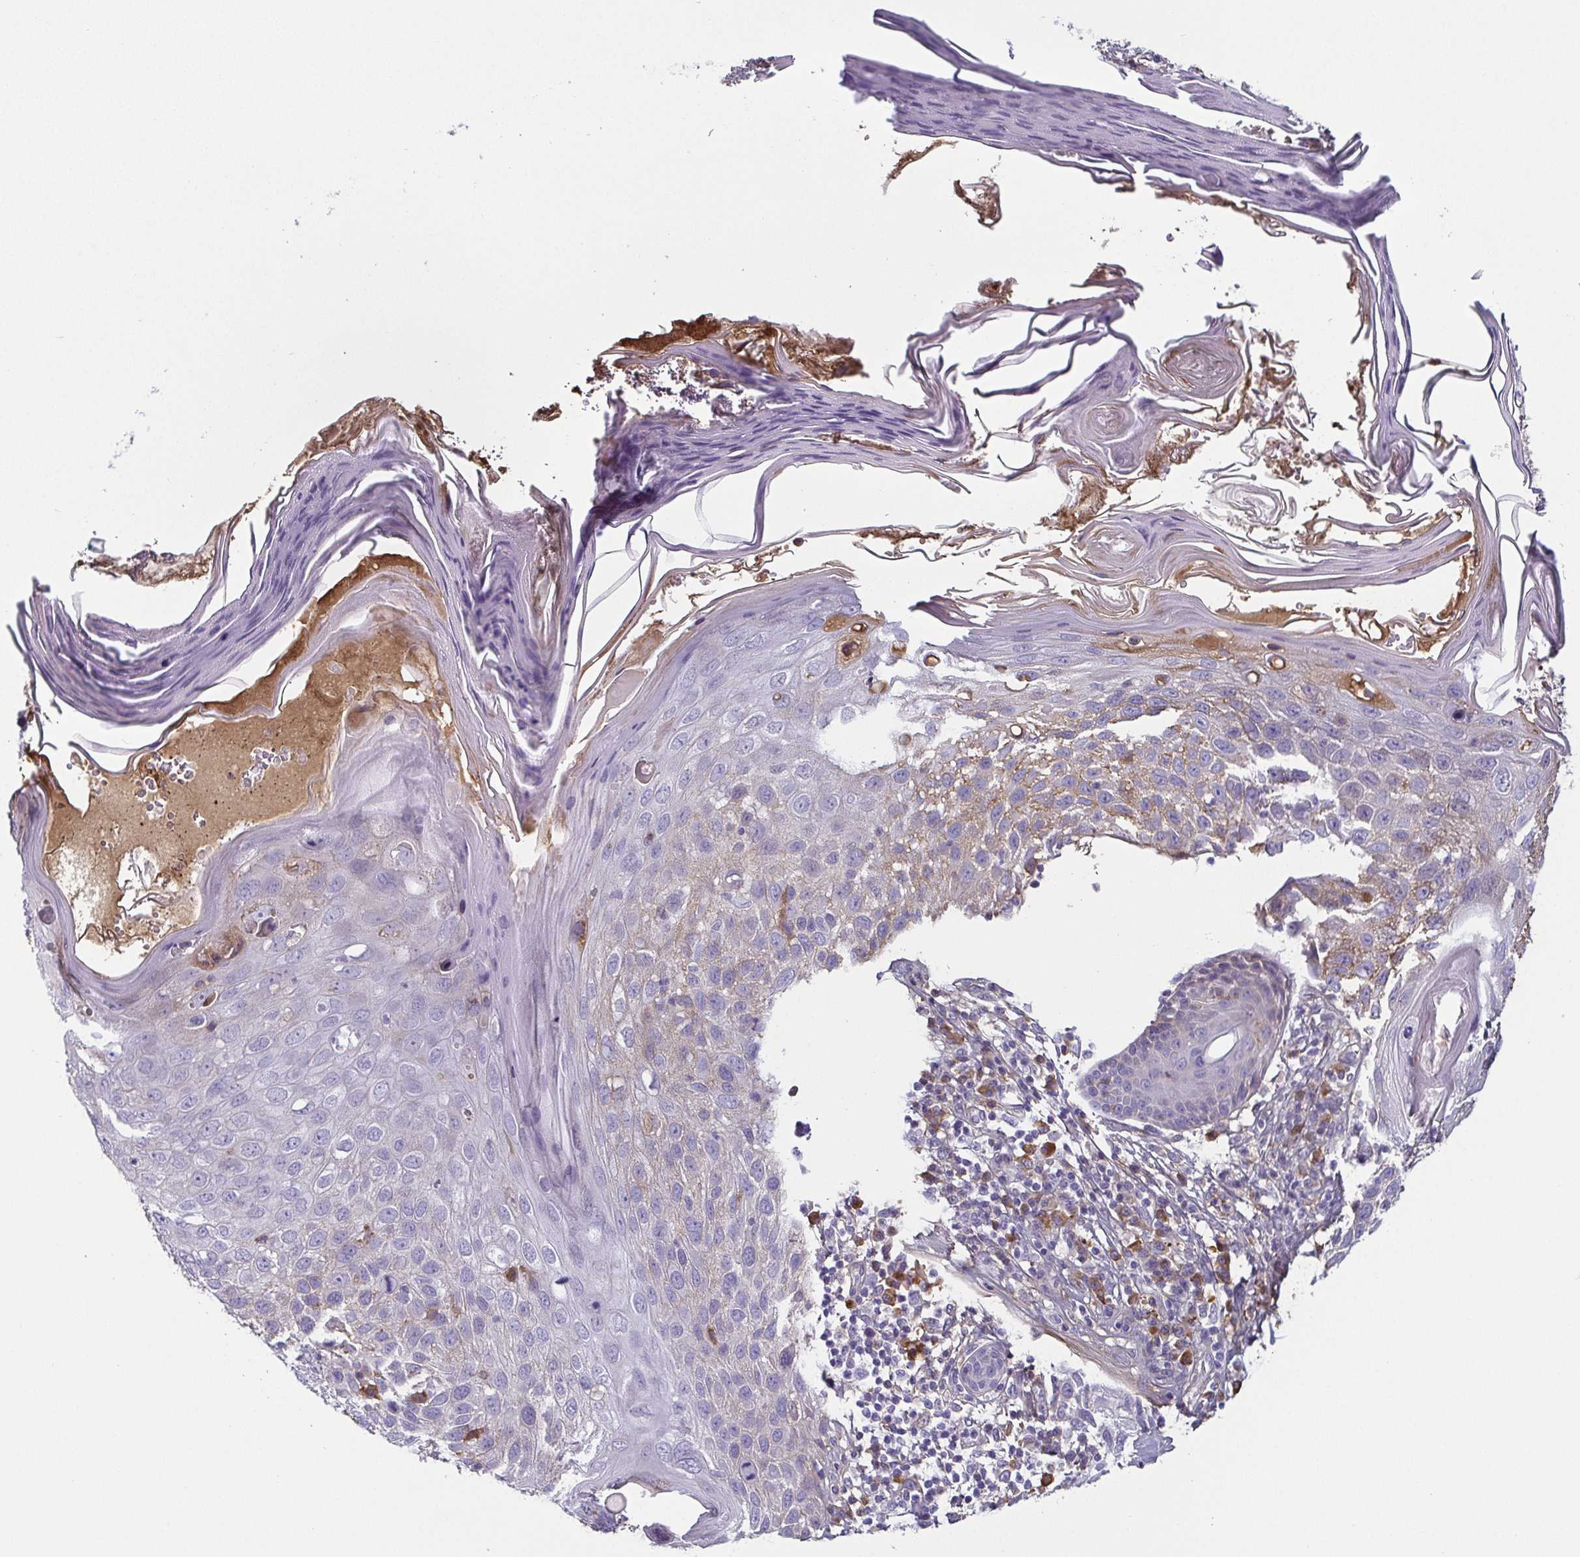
{"staining": {"intensity": "negative", "quantity": "none", "location": "none"}, "tissue": "skin cancer", "cell_type": "Tumor cells", "image_type": "cancer", "snomed": [{"axis": "morphology", "description": "Squamous cell carcinoma, NOS"}, {"axis": "topography", "description": "Skin"}], "caption": "Immunohistochemistry (IHC) micrograph of neoplastic tissue: human skin squamous cell carcinoma stained with DAB (3,3'-diaminobenzidine) reveals no significant protein staining in tumor cells.", "gene": "ECM1", "patient": {"sex": "female", "age": 87}}